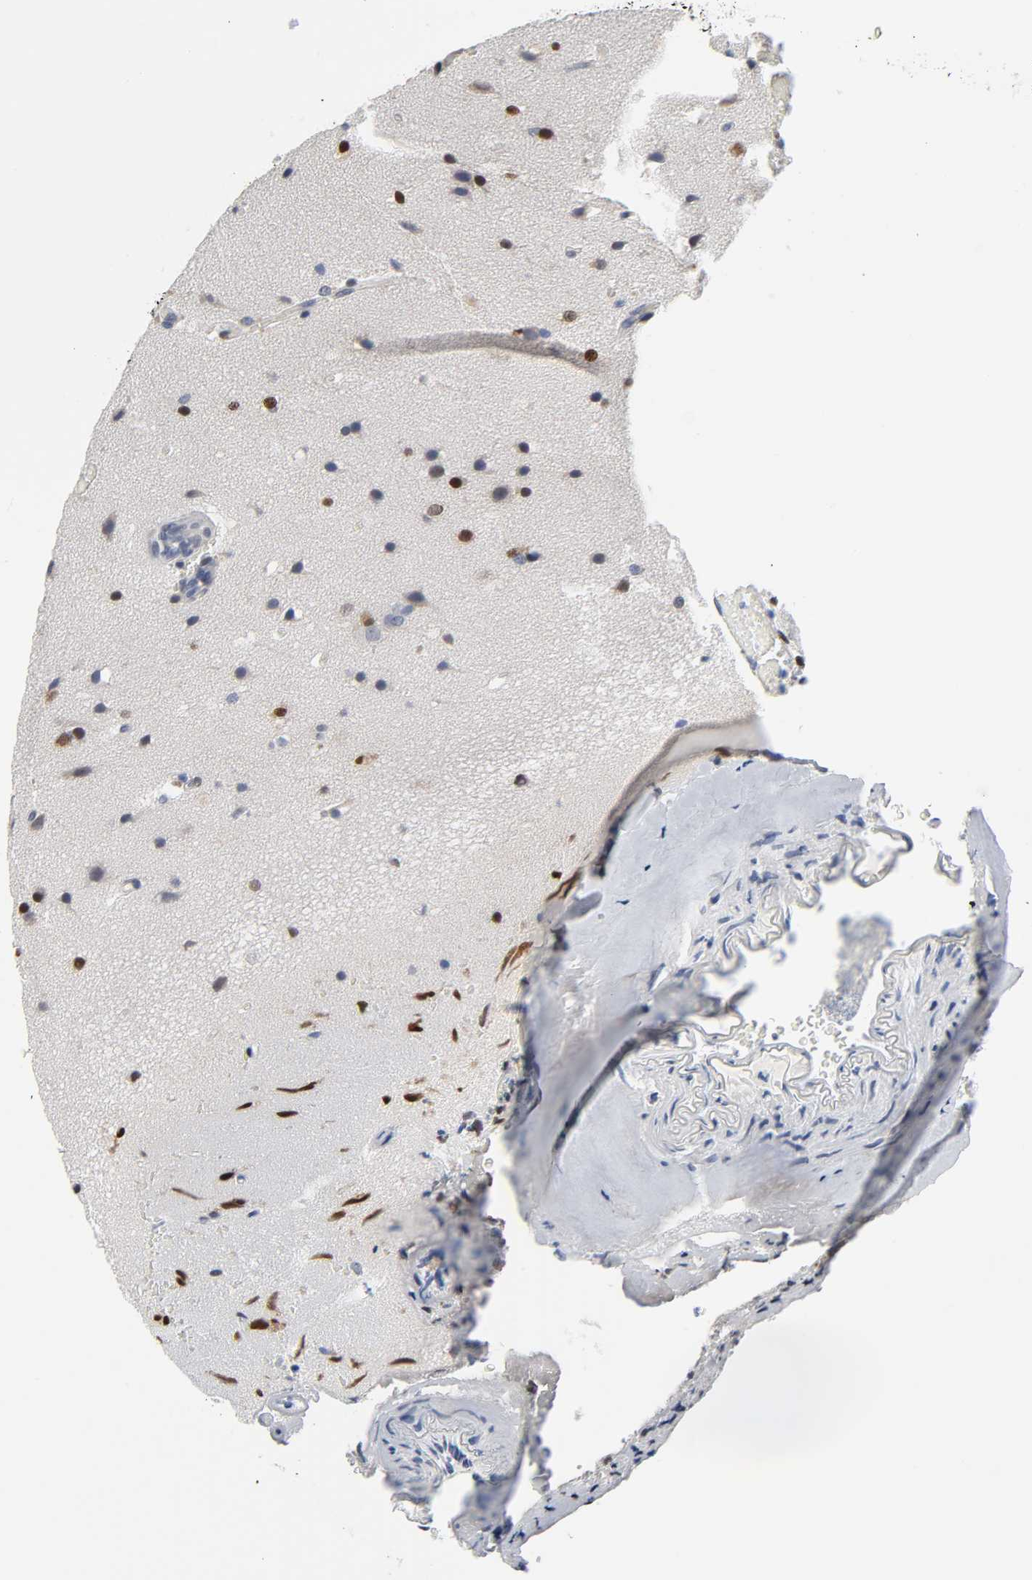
{"staining": {"intensity": "moderate", "quantity": "25%-75%", "location": "nuclear"}, "tissue": "glioma", "cell_type": "Tumor cells", "image_type": "cancer", "snomed": [{"axis": "morphology", "description": "Glioma, malignant, Low grade"}, {"axis": "topography", "description": "Cerebral cortex"}], "caption": "The image exhibits a brown stain indicating the presence of a protein in the nuclear of tumor cells in glioma.", "gene": "SALL2", "patient": {"sex": "female", "age": 47}}